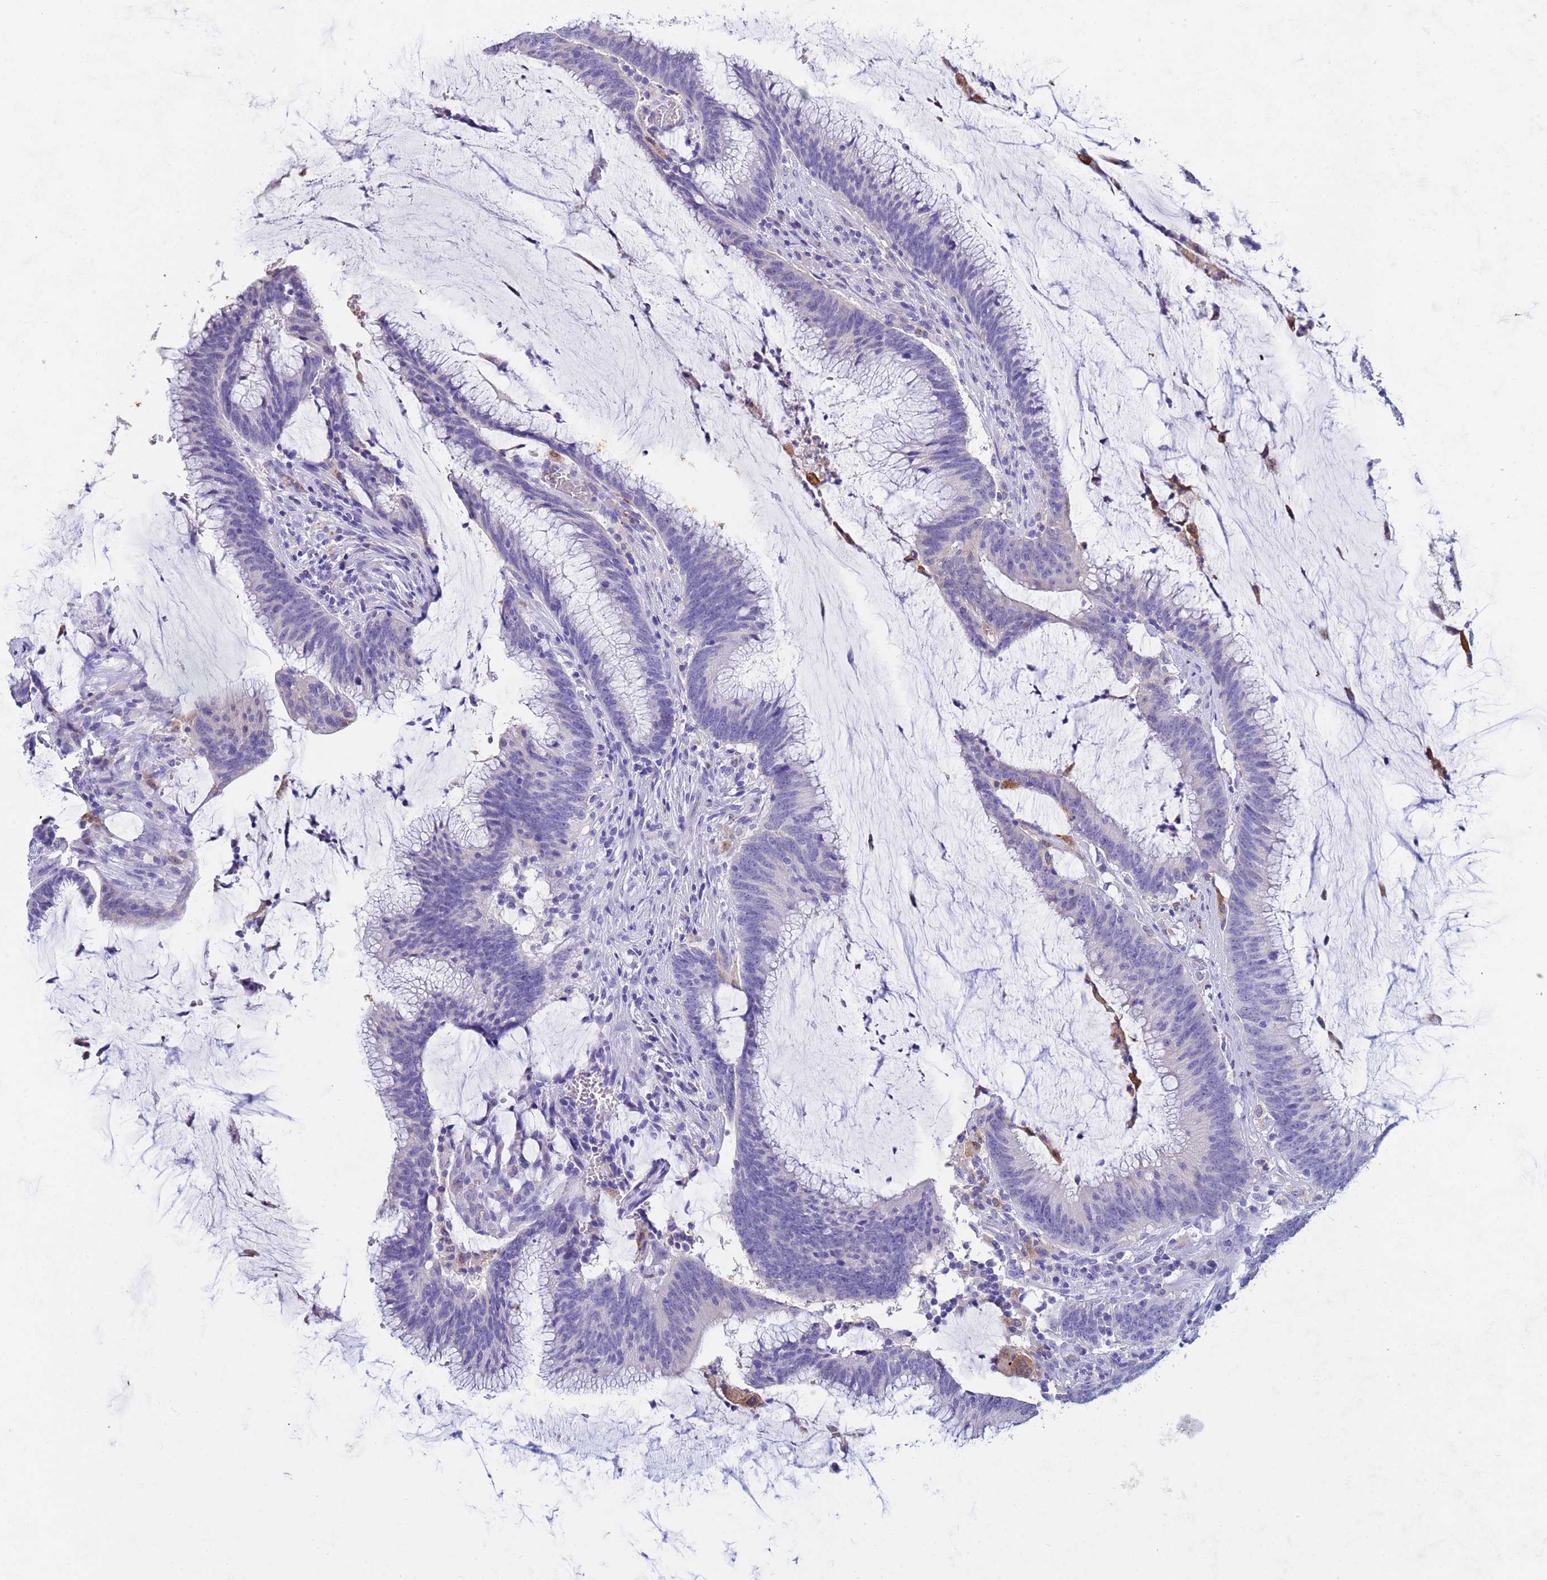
{"staining": {"intensity": "negative", "quantity": "none", "location": "none"}, "tissue": "colorectal cancer", "cell_type": "Tumor cells", "image_type": "cancer", "snomed": [{"axis": "morphology", "description": "Adenocarcinoma, NOS"}, {"axis": "topography", "description": "Rectum"}], "caption": "IHC of human colorectal cancer demonstrates no staining in tumor cells.", "gene": "CSTB", "patient": {"sex": "female", "age": 77}}